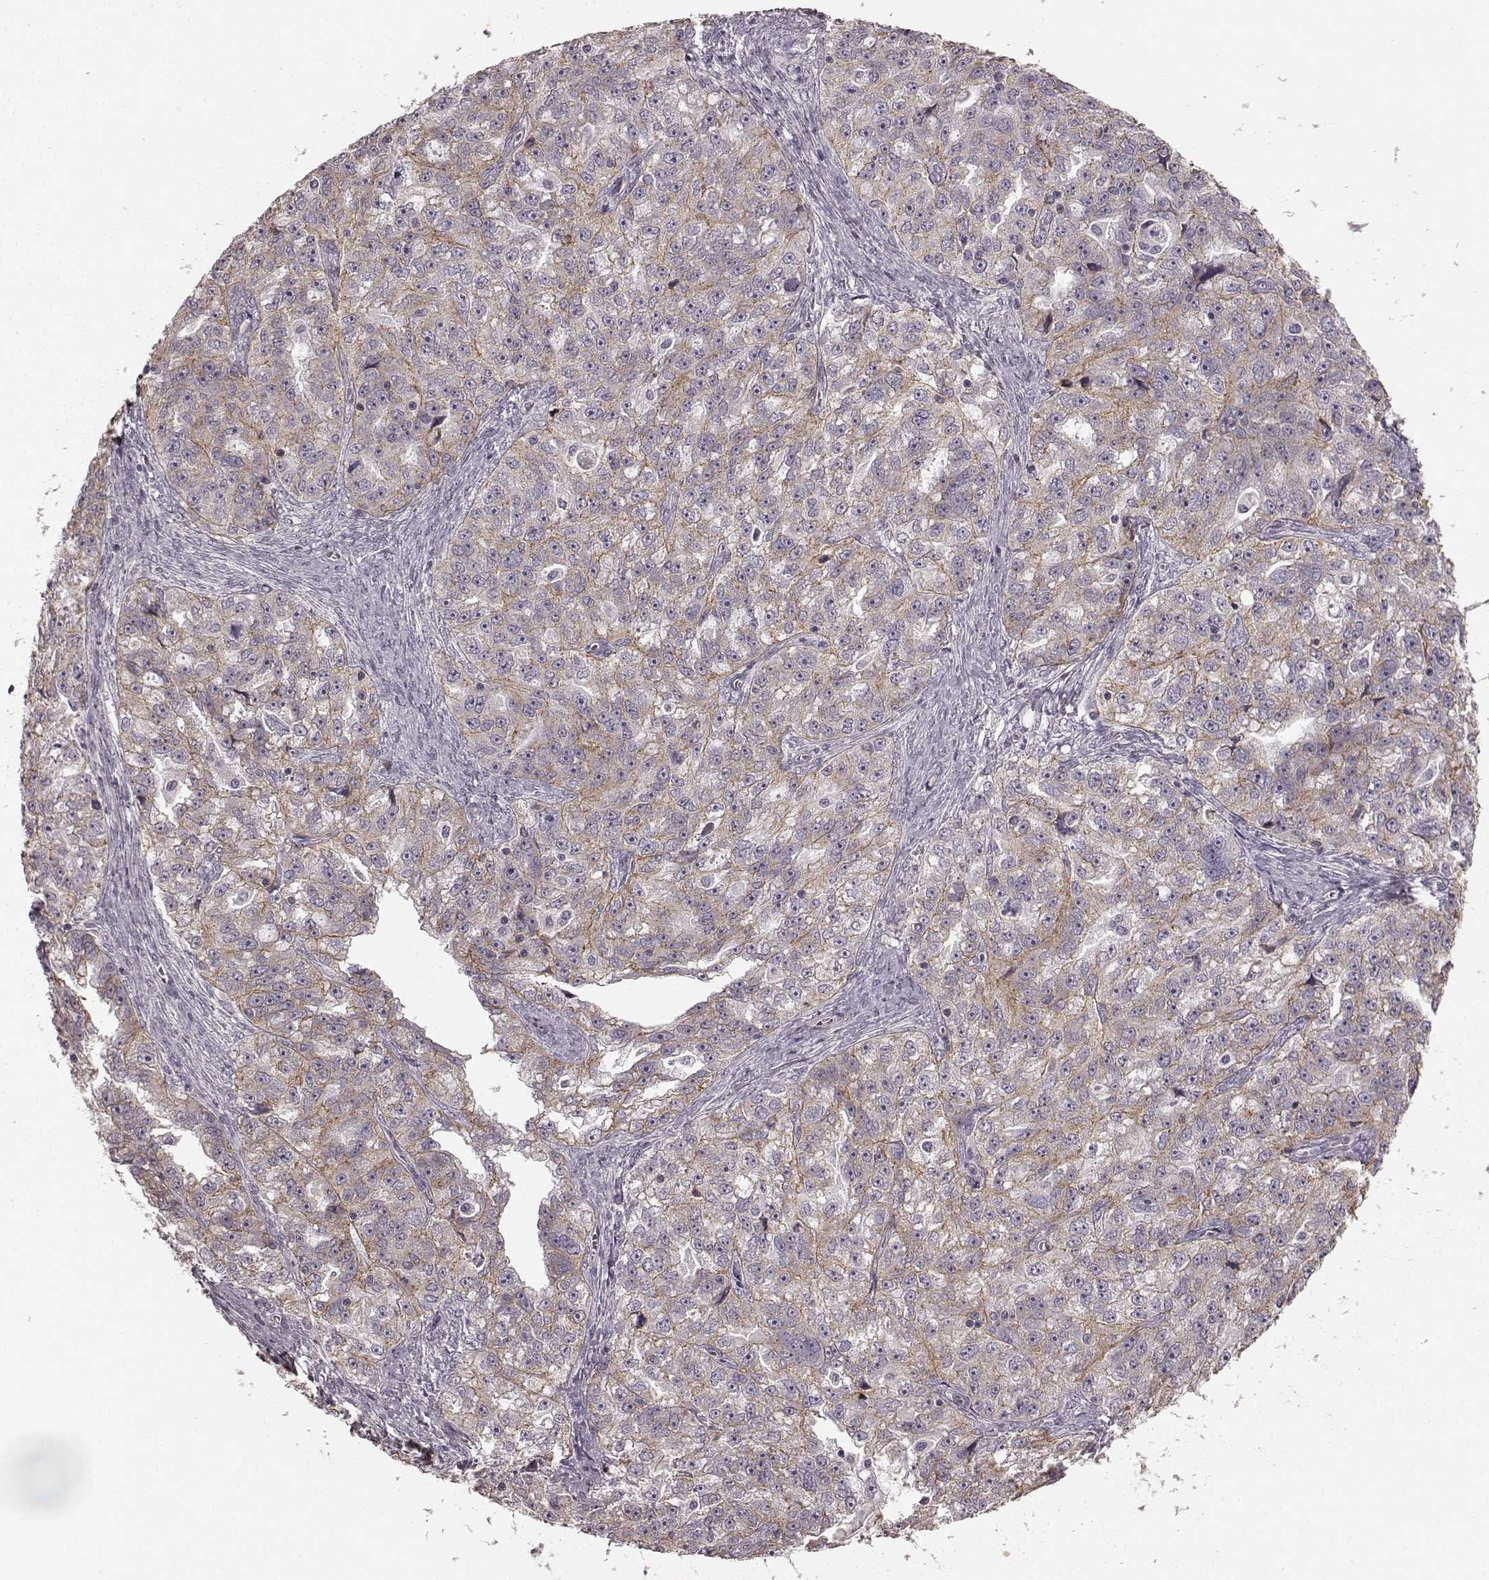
{"staining": {"intensity": "weak", "quantity": ">75%", "location": "cytoplasmic/membranous"}, "tissue": "ovarian cancer", "cell_type": "Tumor cells", "image_type": "cancer", "snomed": [{"axis": "morphology", "description": "Cystadenocarcinoma, serous, NOS"}, {"axis": "topography", "description": "Ovary"}], "caption": "High-power microscopy captured an immunohistochemistry image of serous cystadenocarcinoma (ovarian), revealing weak cytoplasmic/membranous expression in about >75% of tumor cells.", "gene": "PRKCE", "patient": {"sex": "female", "age": 51}}